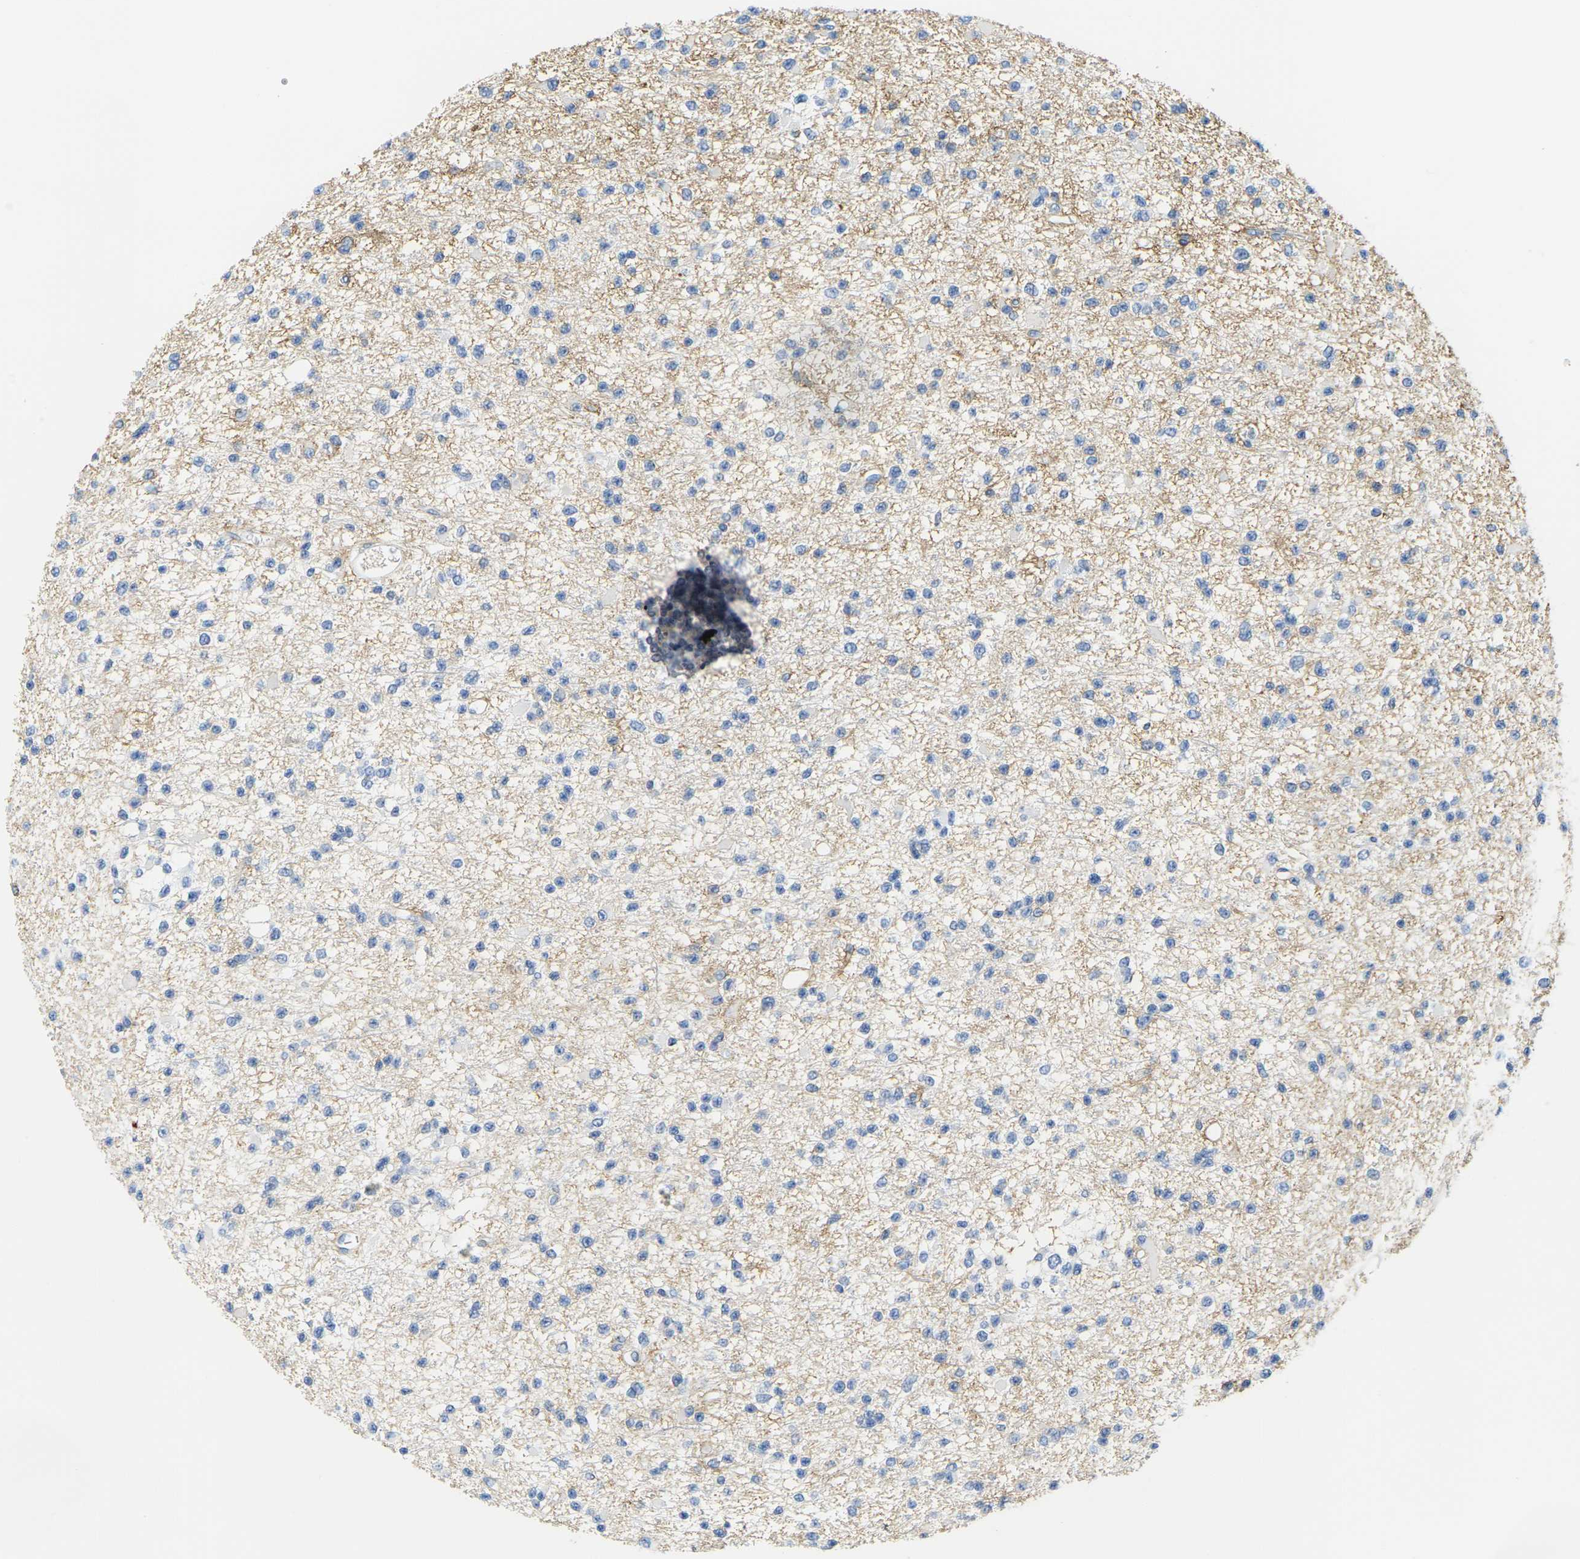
{"staining": {"intensity": "negative", "quantity": "none", "location": "none"}, "tissue": "glioma", "cell_type": "Tumor cells", "image_type": "cancer", "snomed": [{"axis": "morphology", "description": "Glioma, malignant, Low grade"}, {"axis": "topography", "description": "Brain"}], "caption": "Tumor cells are negative for brown protein staining in glioma. (Stains: DAB (3,3'-diaminobenzidine) IHC with hematoxylin counter stain, Microscopy: brightfield microscopy at high magnification).", "gene": "OTOF", "patient": {"sex": "female", "age": 22}}